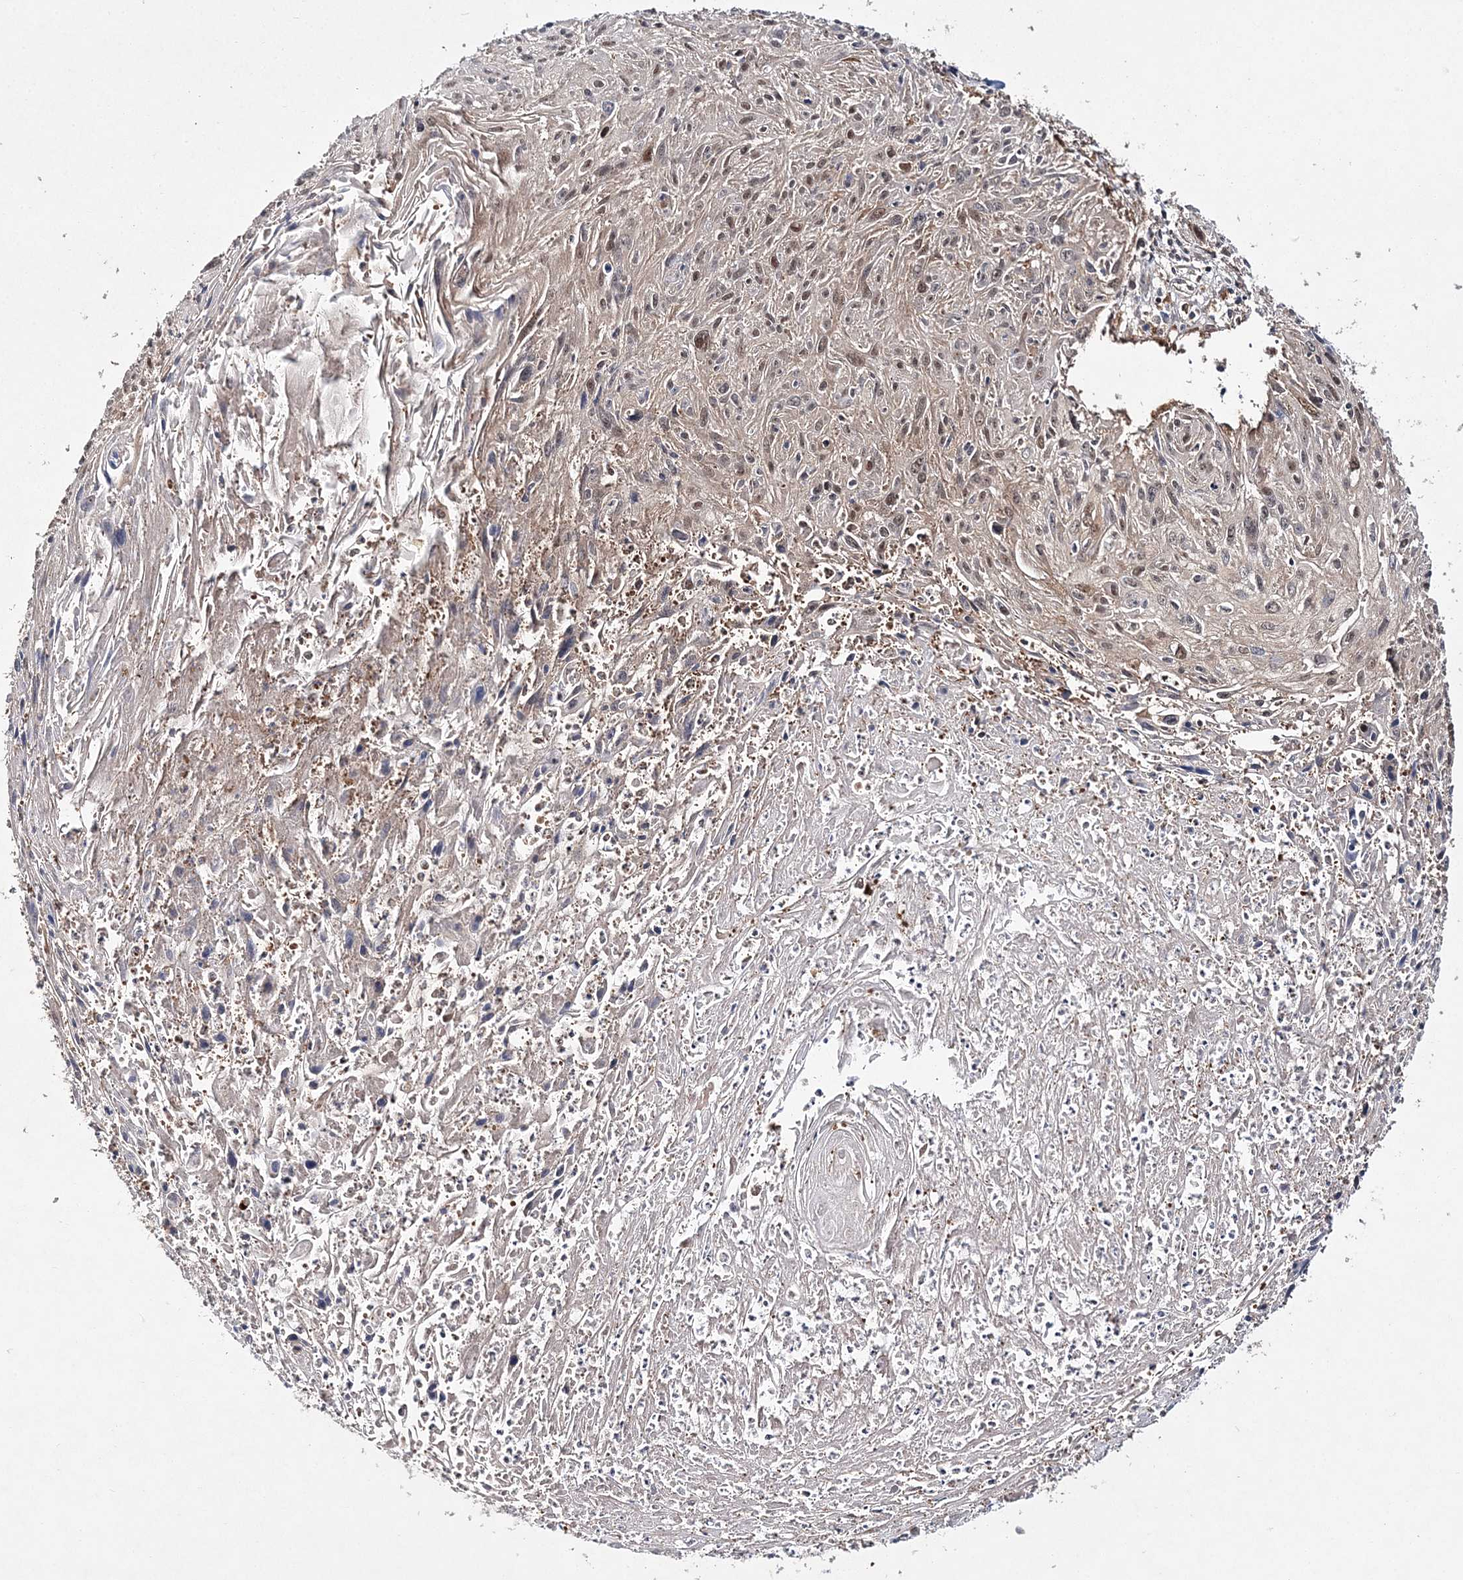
{"staining": {"intensity": "moderate", "quantity": "25%-75%", "location": "cytoplasmic/membranous,nuclear"}, "tissue": "cervical cancer", "cell_type": "Tumor cells", "image_type": "cancer", "snomed": [{"axis": "morphology", "description": "Squamous cell carcinoma, NOS"}, {"axis": "topography", "description": "Cervix"}], "caption": "An image showing moderate cytoplasmic/membranous and nuclear expression in about 25%-75% of tumor cells in cervical cancer, as visualized by brown immunohistochemical staining.", "gene": "NIF3L1", "patient": {"sex": "female", "age": 51}}